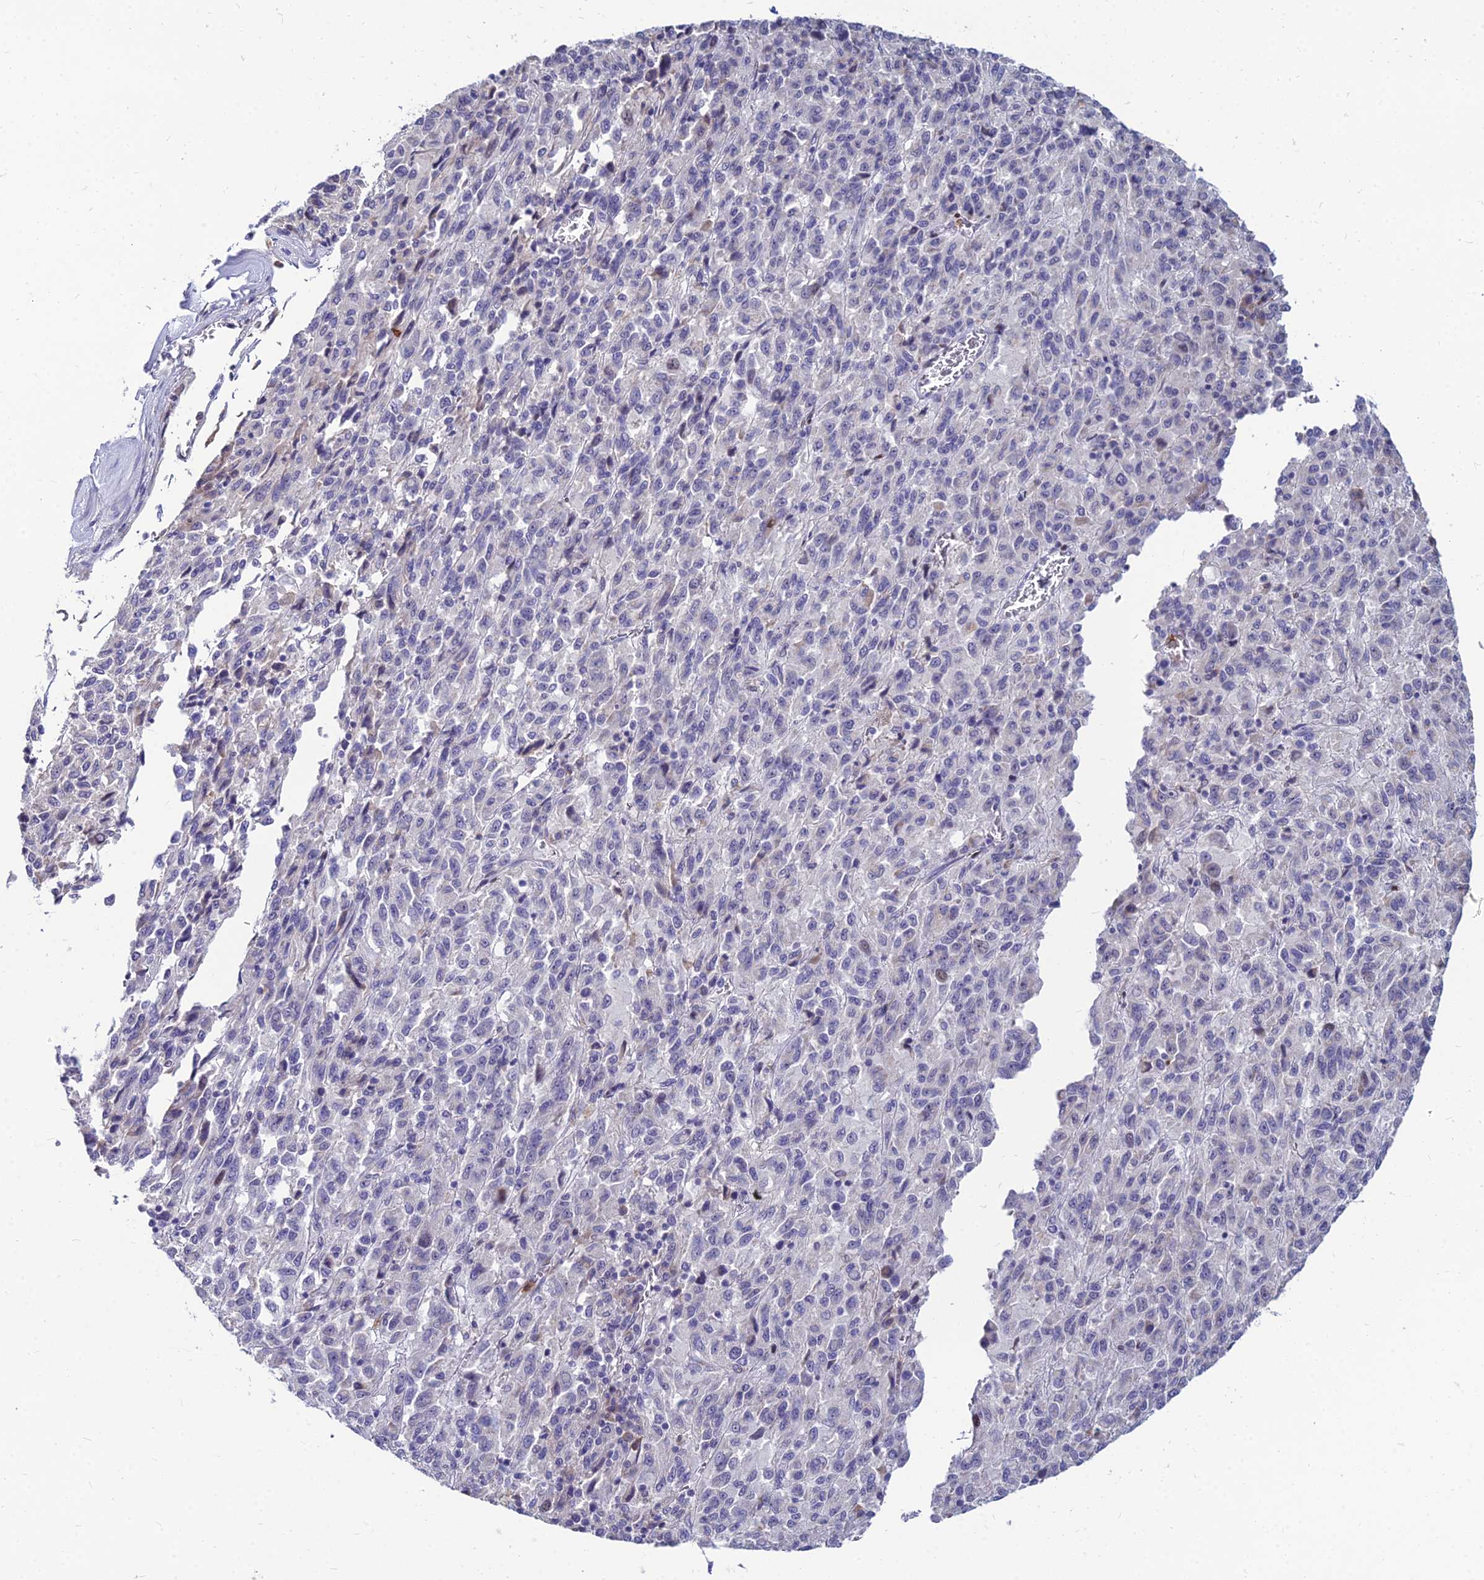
{"staining": {"intensity": "weak", "quantity": "<25%", "location": "cytoplasmic/membranous"}, "tissue": "melanoma", "cell_type": "Tumor cells", "image_type": "cancer", "snomed": [{"axis": "morphology", "description": "Malignant melanoma, Metastatic site"}, {"axis": "topography", "description": "Lung"}], "caption": "Tumor cells show no significant protein staining in melanoma. (DAB (3,3'-diaminobenzidine) IHC with hematoxylin counter stain).", "gene": "GOLGA6D", "patient": {"sex": "male", "age": 64}}